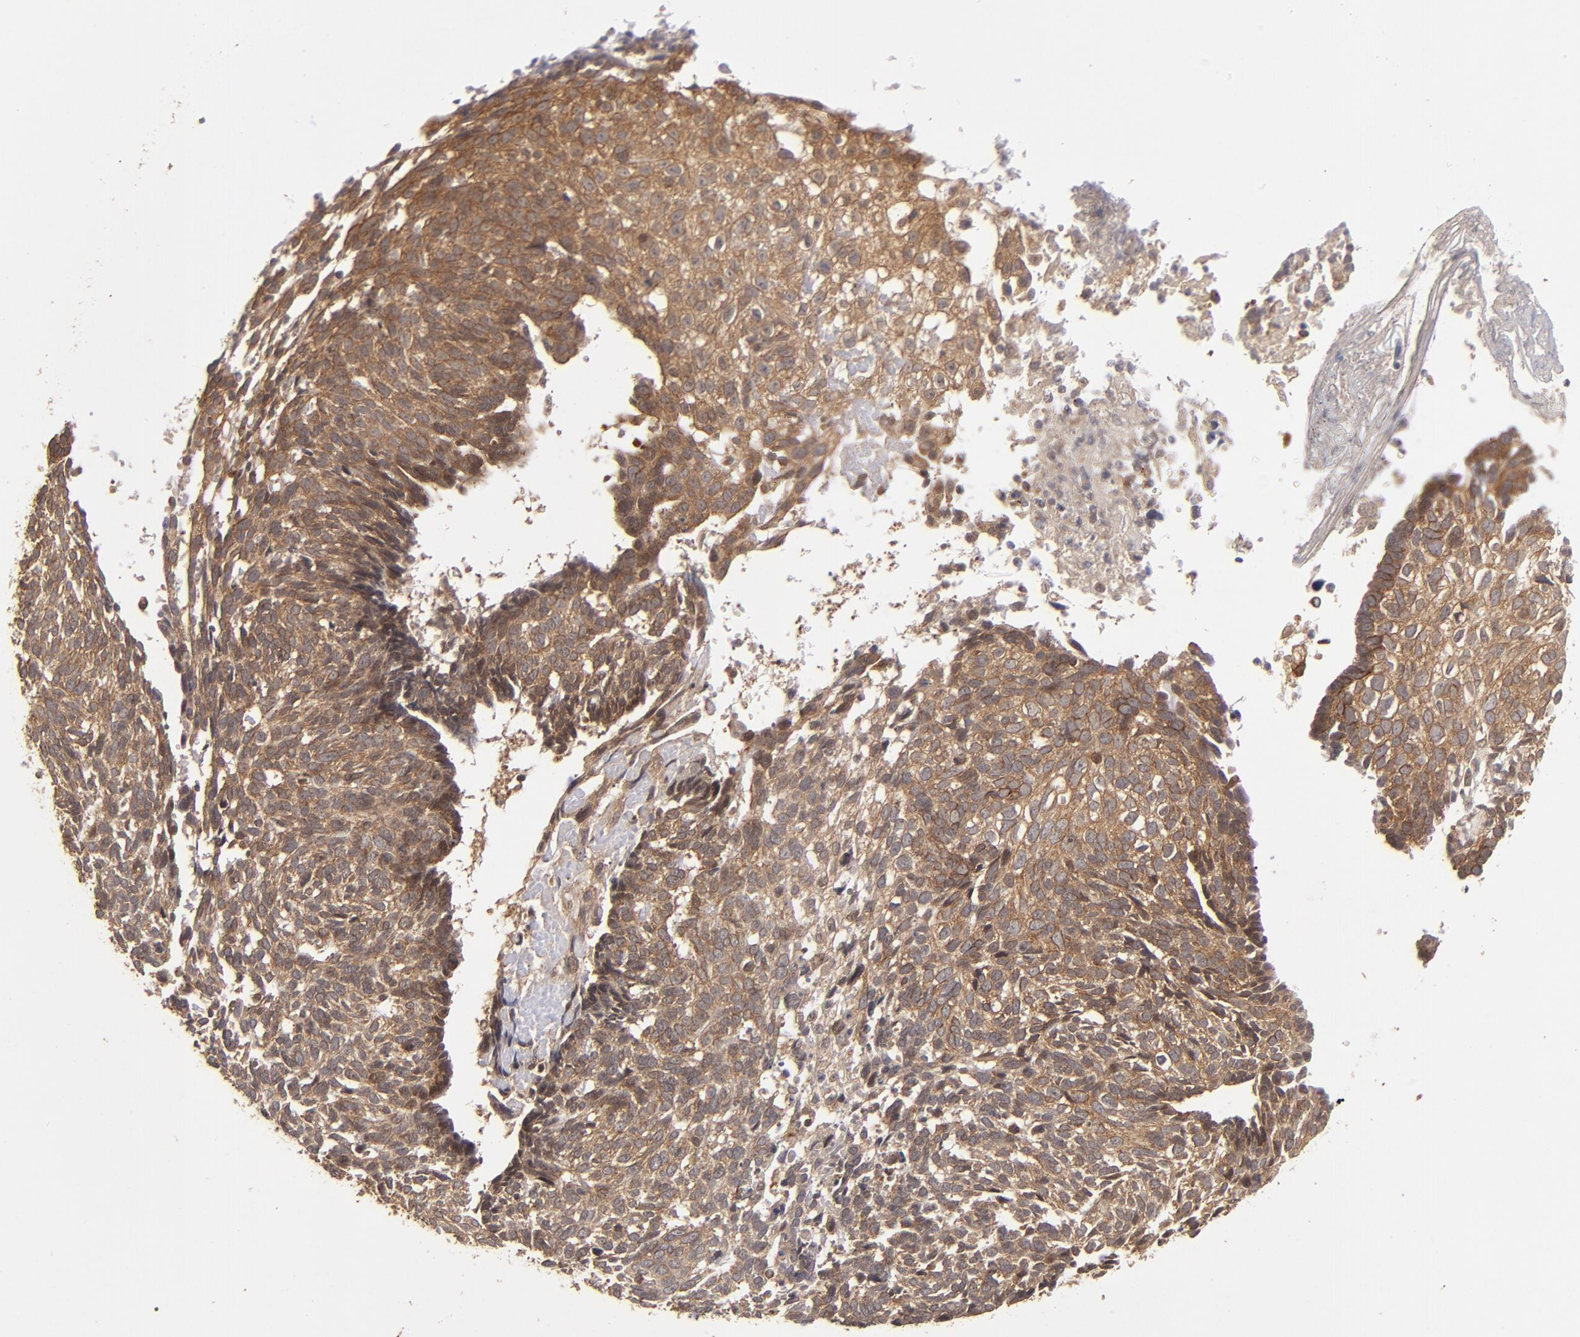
{"staining": {"intensity": "moderate", "quantity": ">75%", "location": "cytoplasmic/membranous"}, "tissue": "skin cancer", "cell_type": "Tumor cells", "image_type": "cancer", "snomed": [{"axis": "morphology", "description": "Basal cell carcinoma"}, {"axis": "topography", "description": "Skin"}], "caption": "Protein staining of skin basal cell carcinoma tissue exhibits moderate cytoplasmic/membranous positivity in about >75% of tumor cells.", "gene": "BDKRB1", "patient": {"sex": "male", "age": 72}}